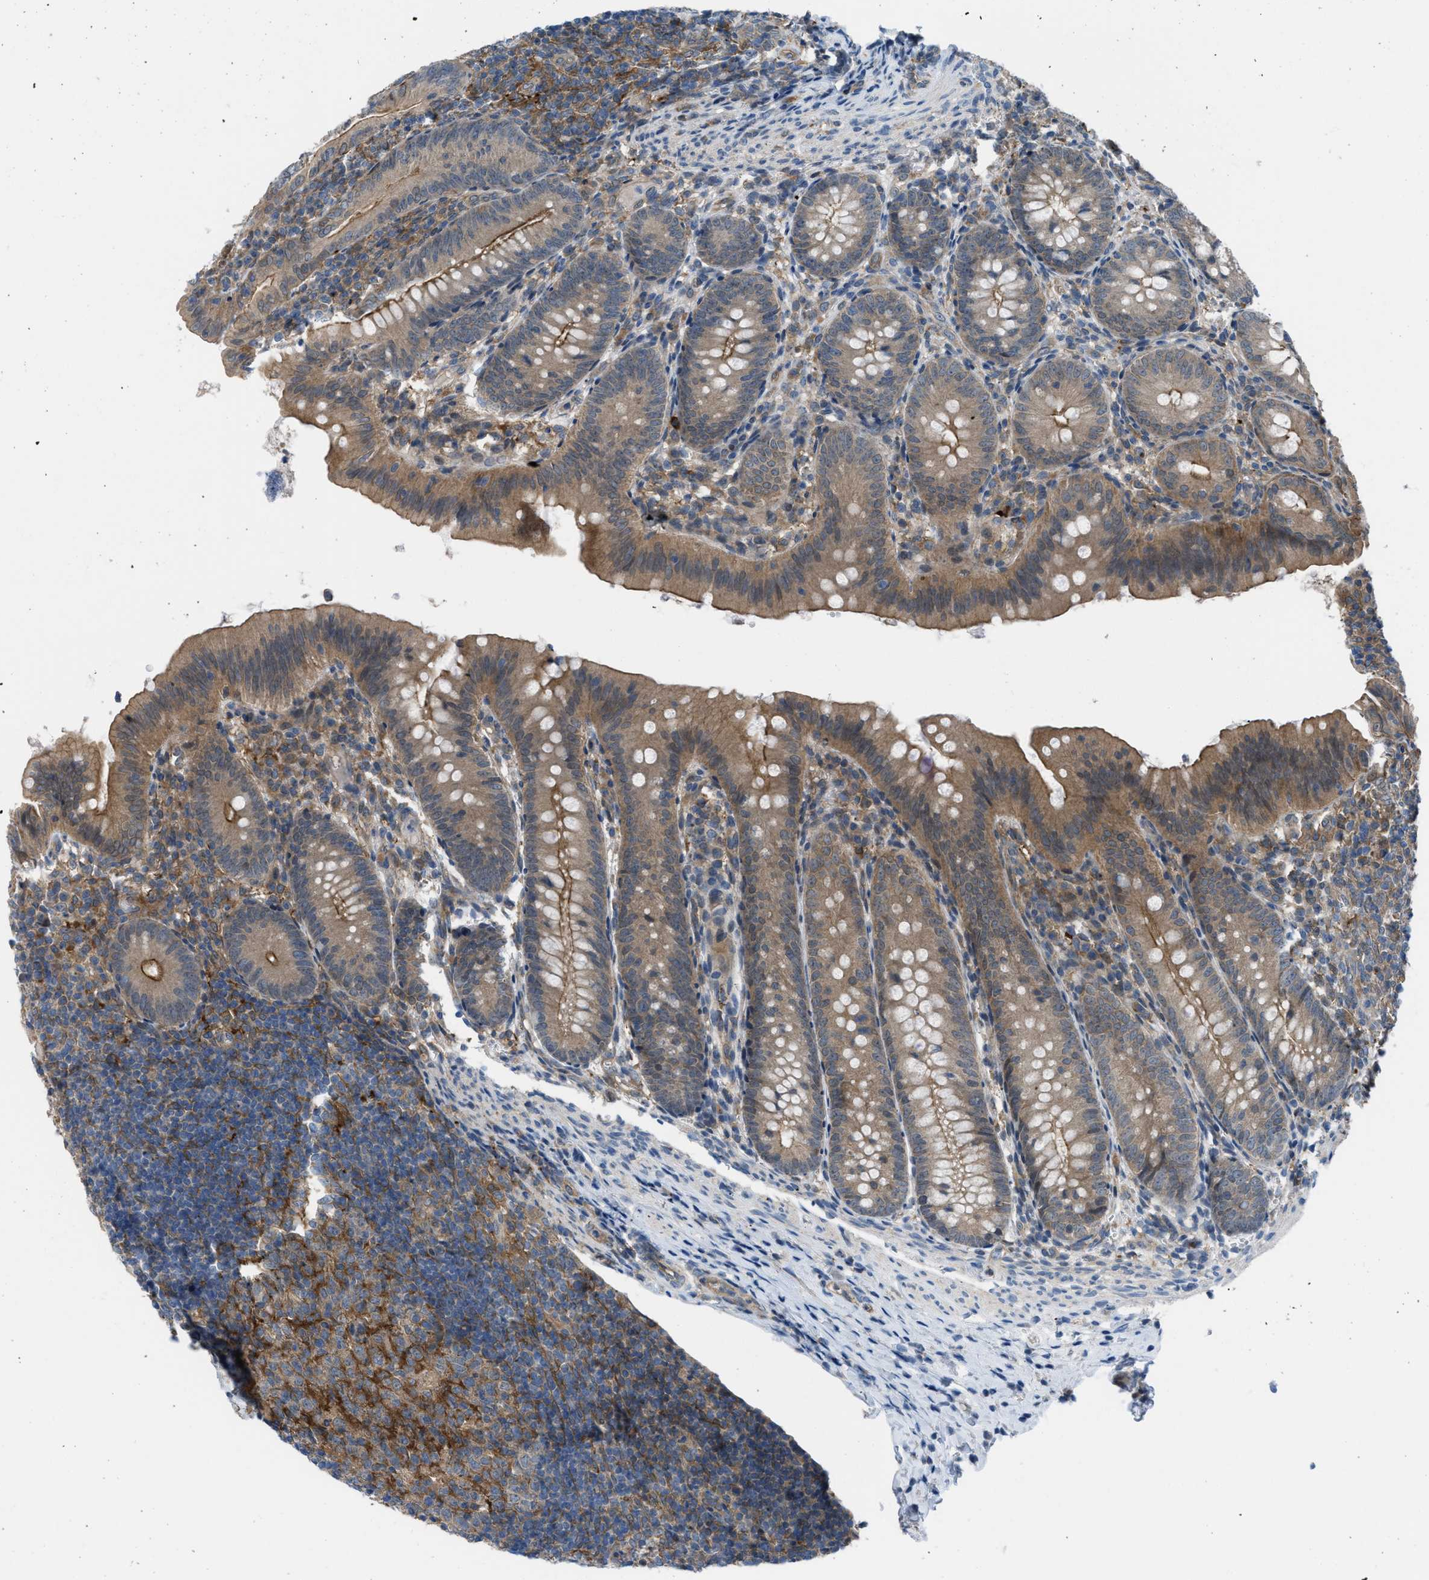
{"staining": {"intensity": "moderate", "quantity": ">75%", "location": "cytoplasmic/membranous"}, "tissue": "appendix", "cell_type": "Glandular cells", "image_type": "normal", "snomed": [{"axis": "morphology", "description": "Normal tissue, NOS"}, {"axis": "topography", "description": "Appendix"}], "caption": "Brown immunohistochemical staining in unremarkable appendix shows moderate cytoplasmic/membranous staining in about >75% of glandular cells.", "gene": "BAZ2B", "patient": {"sex": "male", "age": 1}}